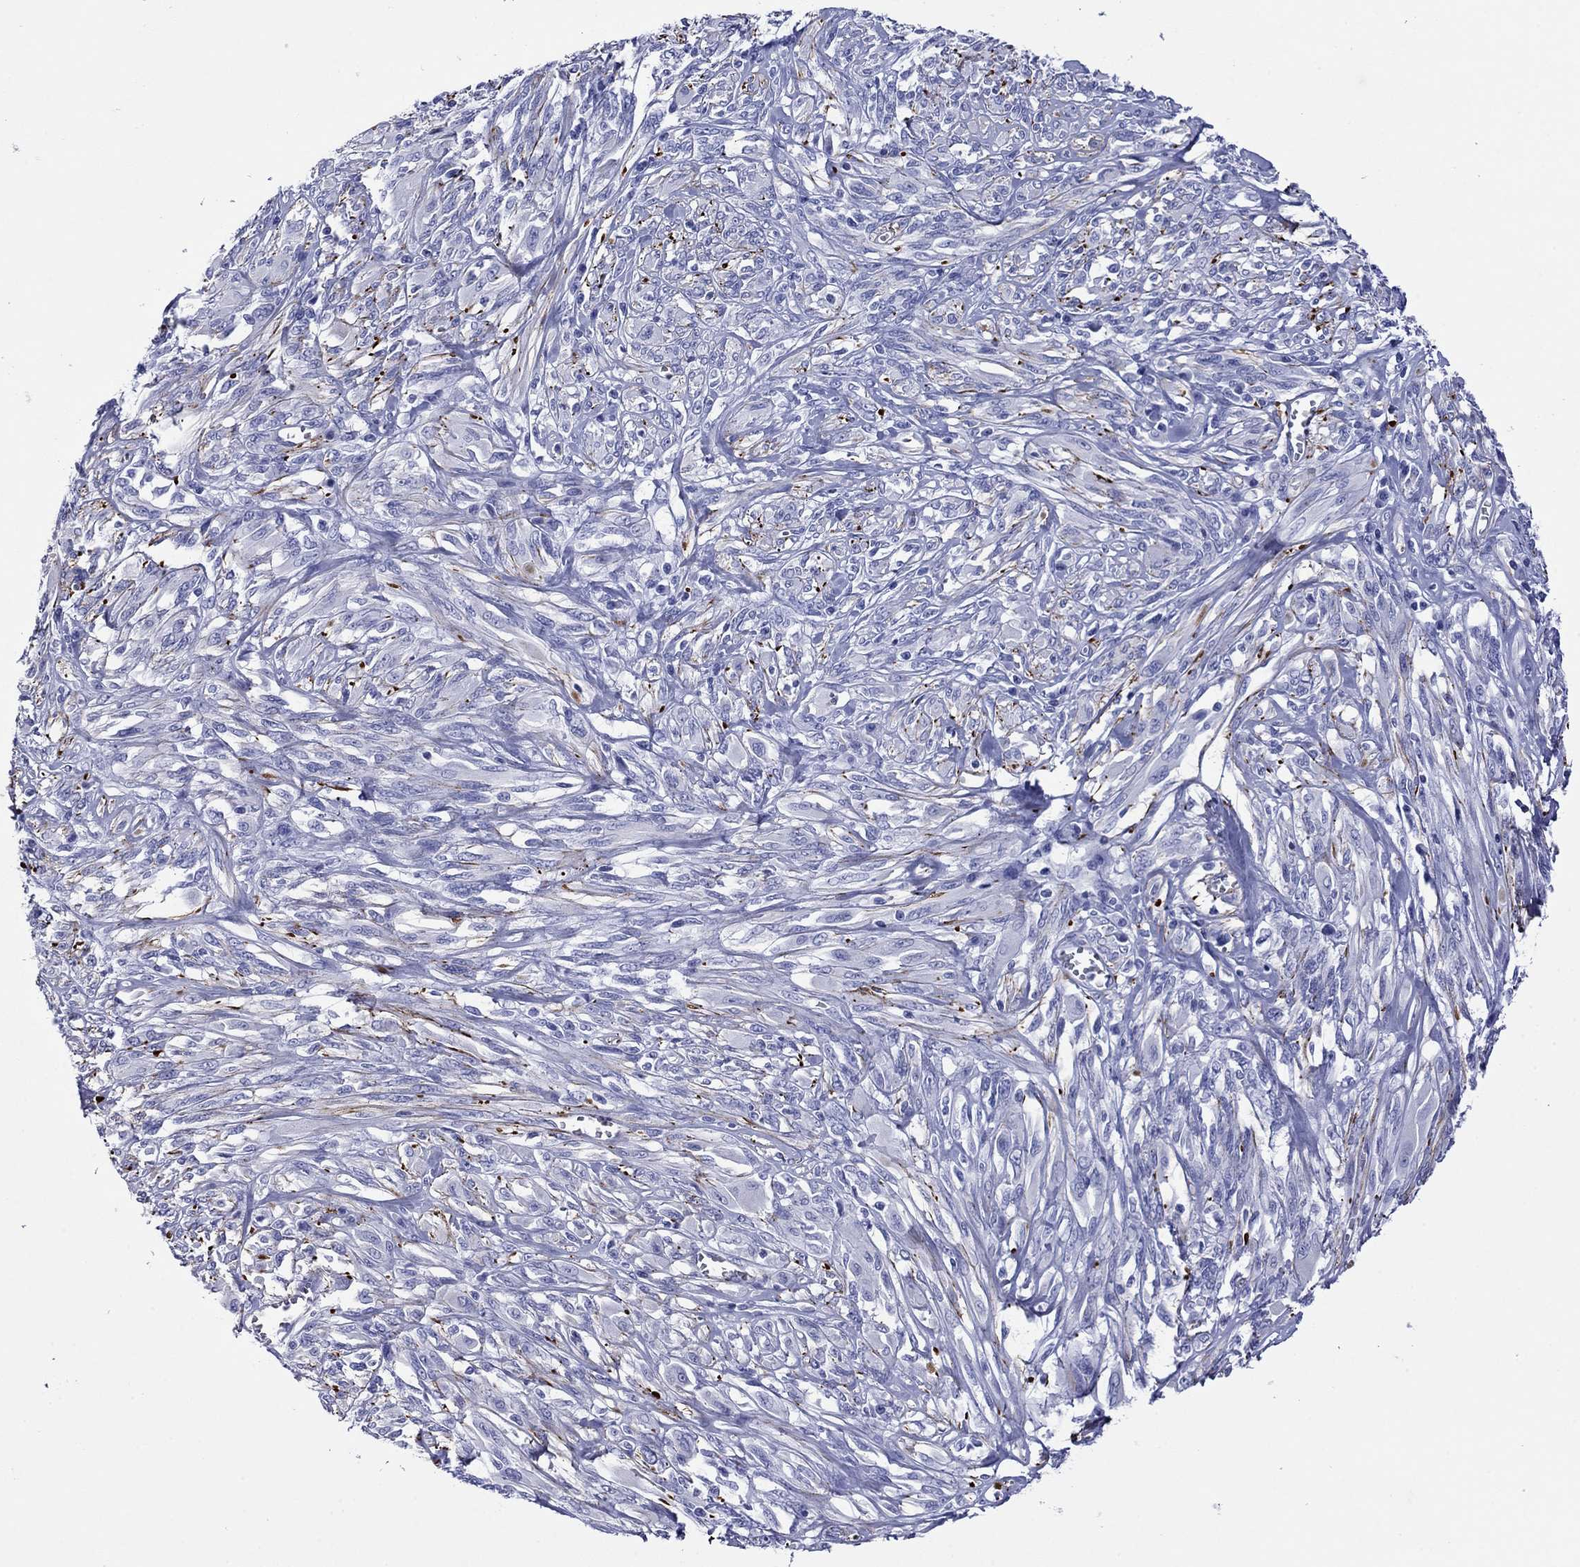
{"staining": {"intensity": "negative", "quantity": "none", "location": "none"}, "tissue": "melanoma", "cell_type": "Tumor cells", "image_type": "cancer", "snomed": [{"axis": "morphology", "description": "Malignant melanoma, NOS"}, {"axis": "topography", "description": "Skin"}], "caption": "Tumor cells are negative for protein expression in human malignant melanoma. Nuclei are stained in blue.", "gene": "ROM1", "patient": {"sex": "female", "age": 91}}